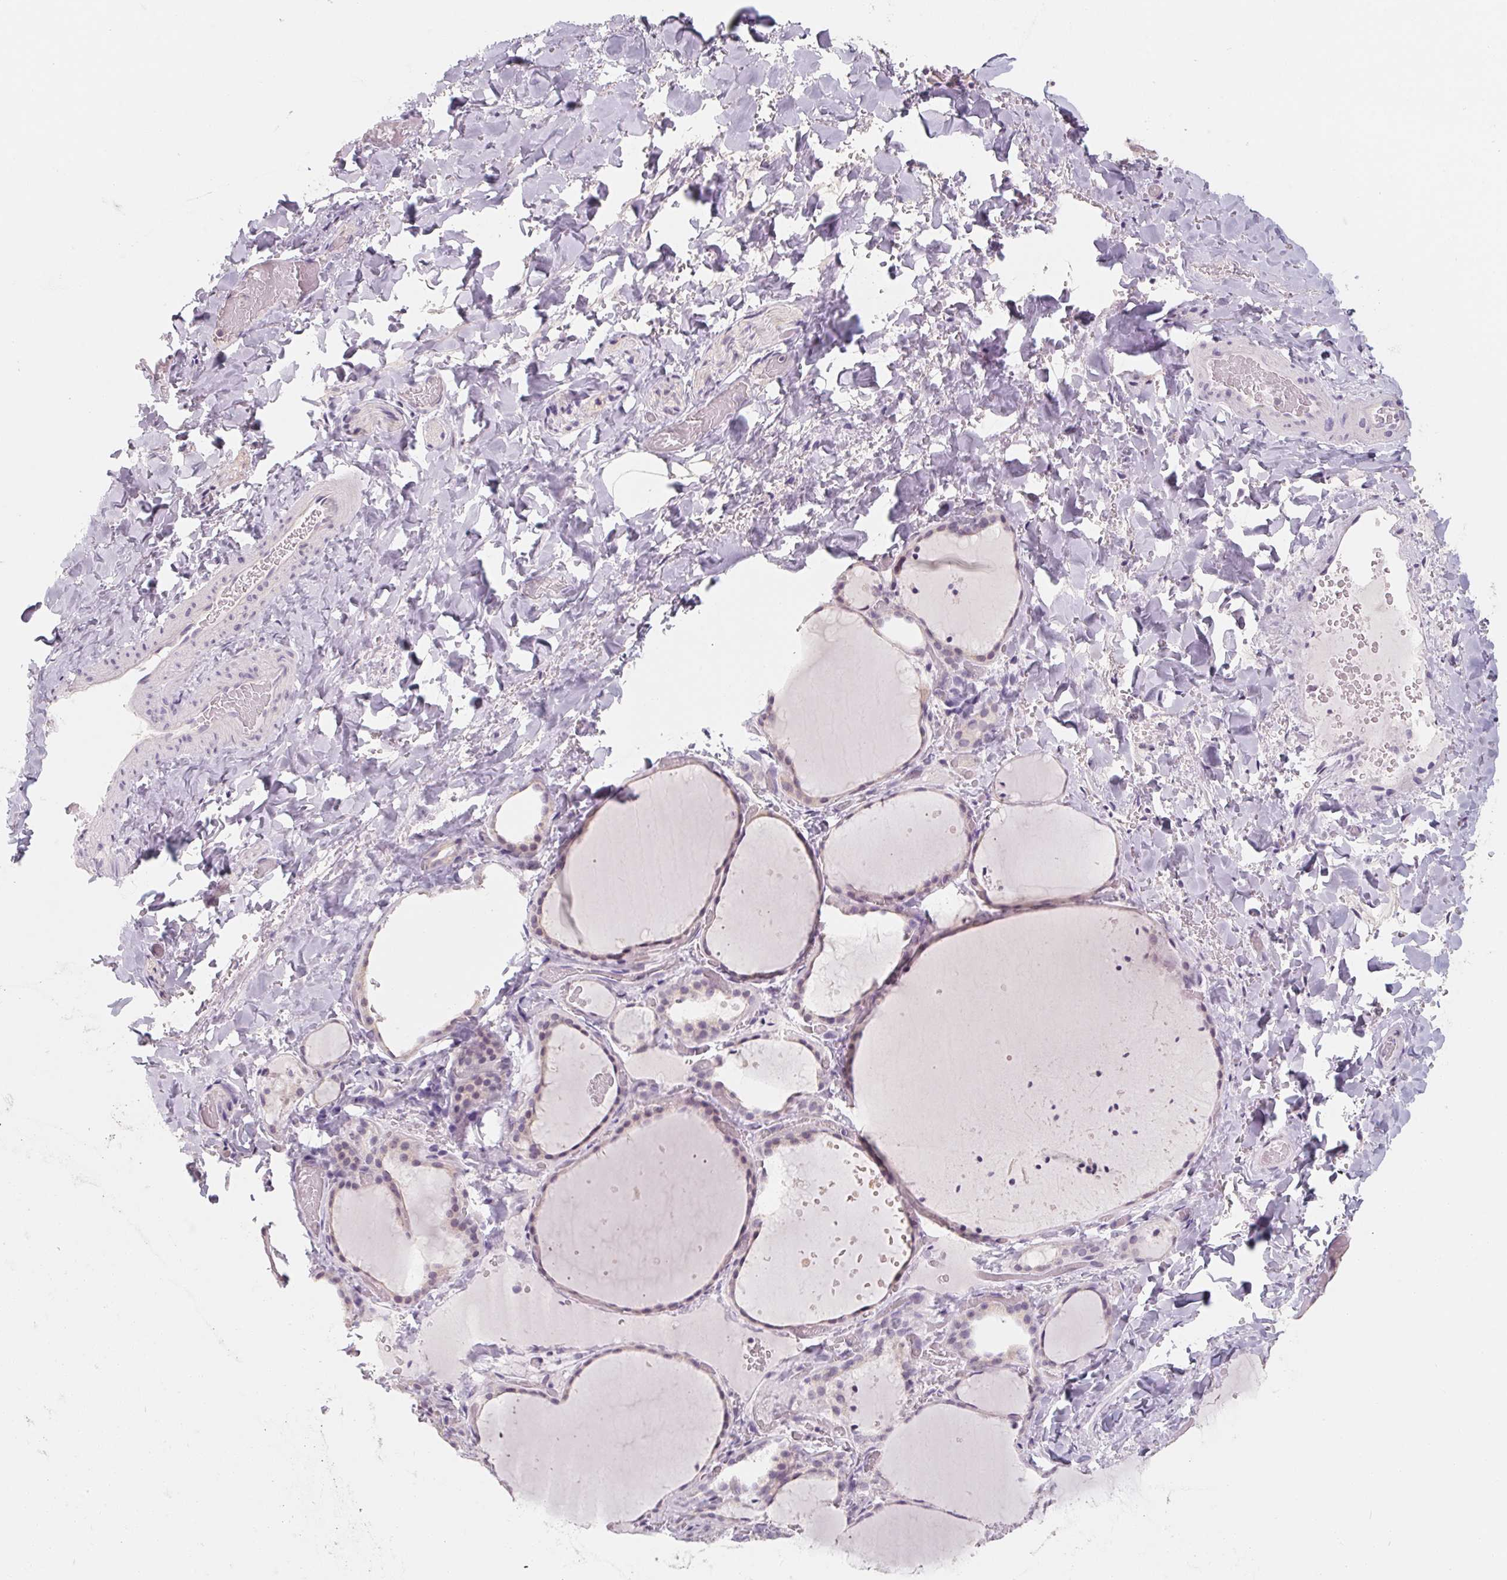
{"staining": {"intensity": "negative", "quantity": "none", "location": "none"}, "tissue": "thyroid gland", "cell_type": "Glandular cells", "image_type": "normal", "snomed": [{"axis": "morphology", "description": "Normal tissue, NOS"}, {"axis": "topography", "description": "Thyroid gland"}], "caption": "High power microscopy histopathology image of an immunohistochemistry photomicrograph of unremarkable thyroid gland, revealing no significant staining in glandular cells.", "gene": "CAPZA3", "patient": {"sex": "female", "age": 36}}